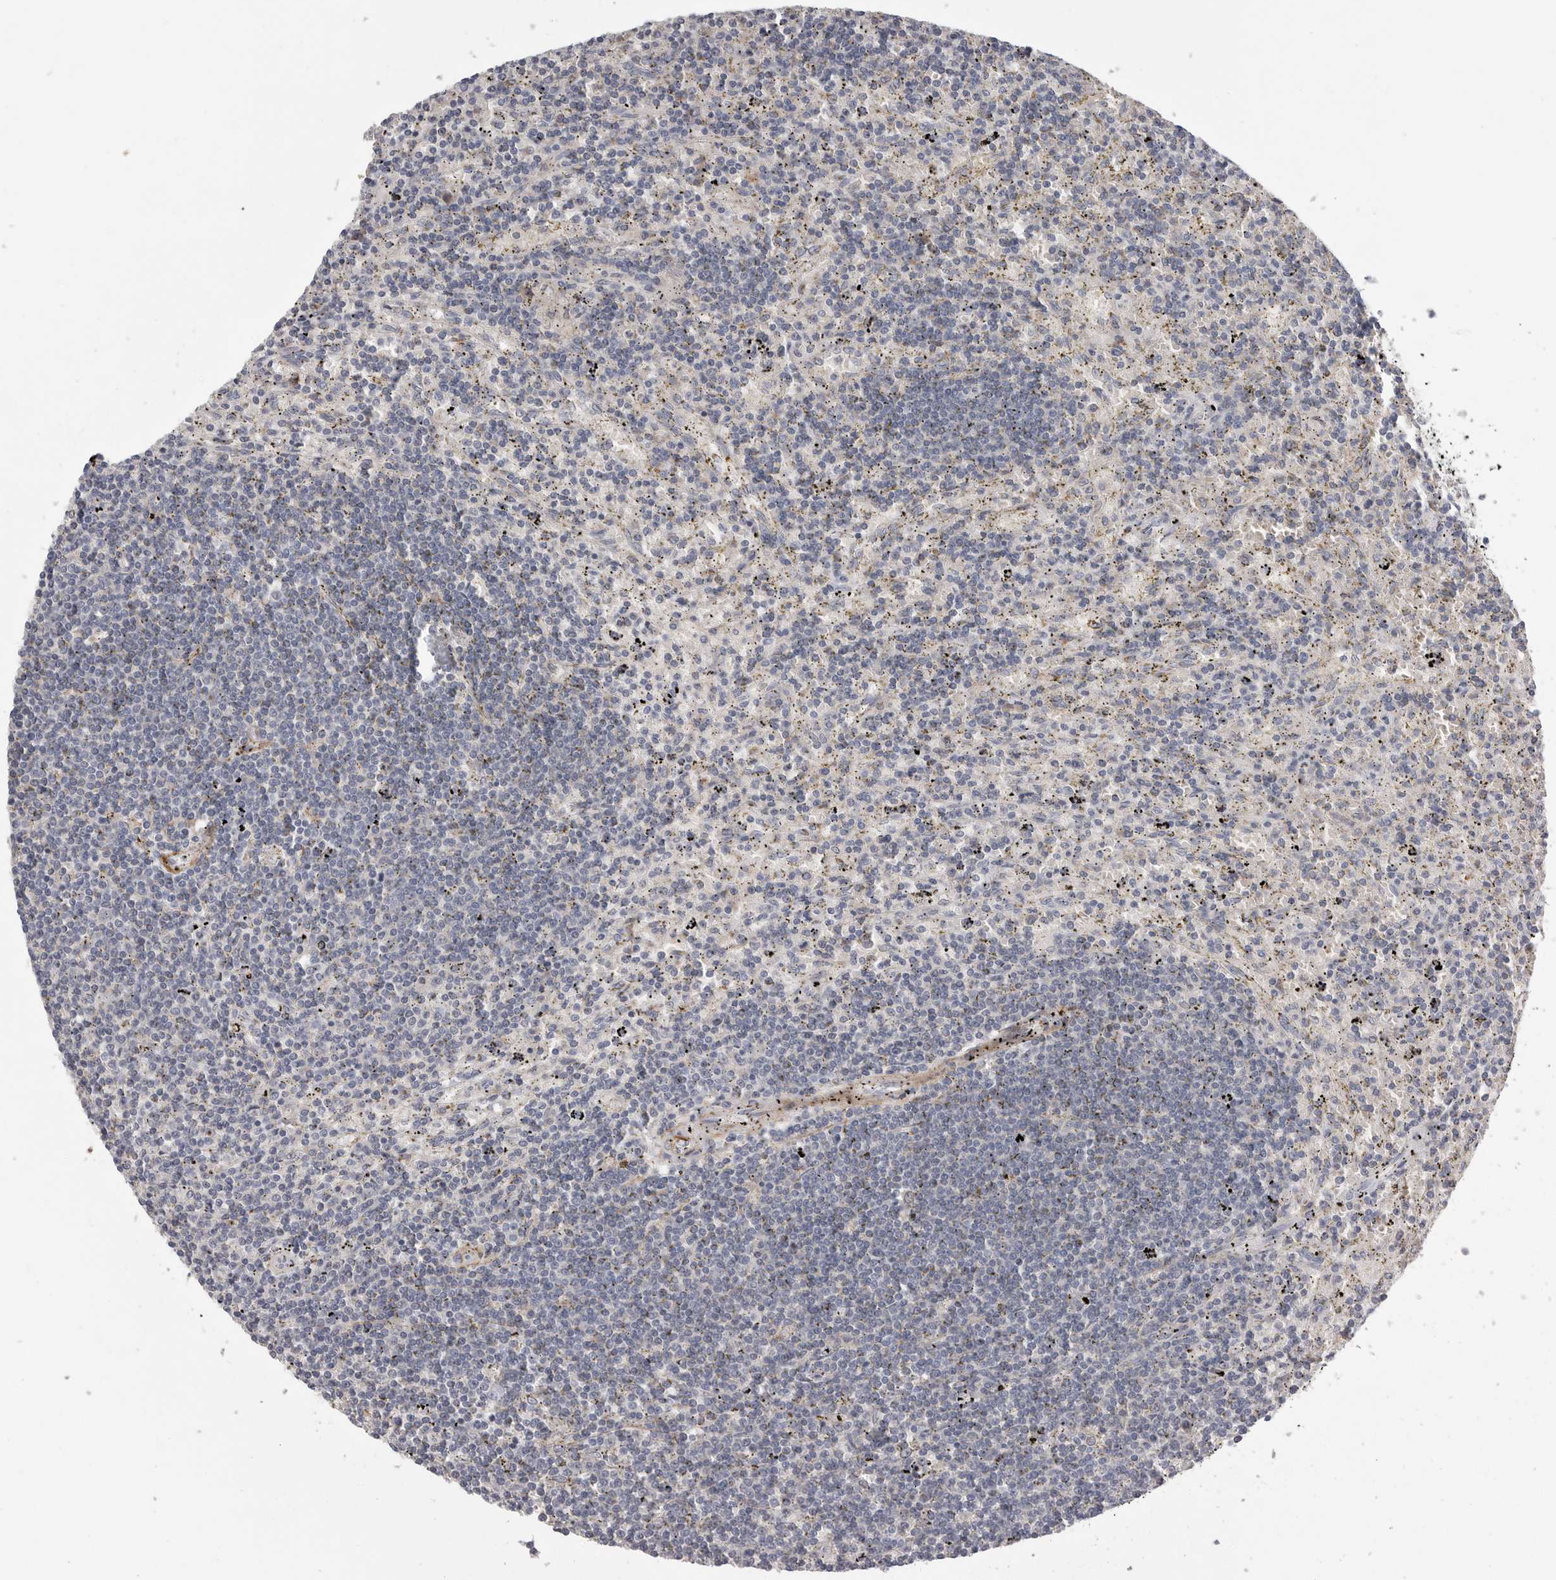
{"staining": {"intensity": "negative", "quantity": "none", "location": "none"}, "tissue": "lymphoma", "cell_type": "Tumor cells", "image_type": "cancer", "snomed": [{"axis": "morphology", "description": "Malignant lymphoma, non-Hodgkin's type, Low grade"}, {"axis": "topography", "description": "Spleen"}], "caption": "An immunohistochemistry (IHC) micrograph of malignant lymphoma, non-Hodgkin's type (low-grade) is shown. There is no staining in tumor cells of malignant lymphoma, non-Hodgkin's type (low-grade).", "gene": "SDC3", "patient": {"sex": "male", "age": 76}}